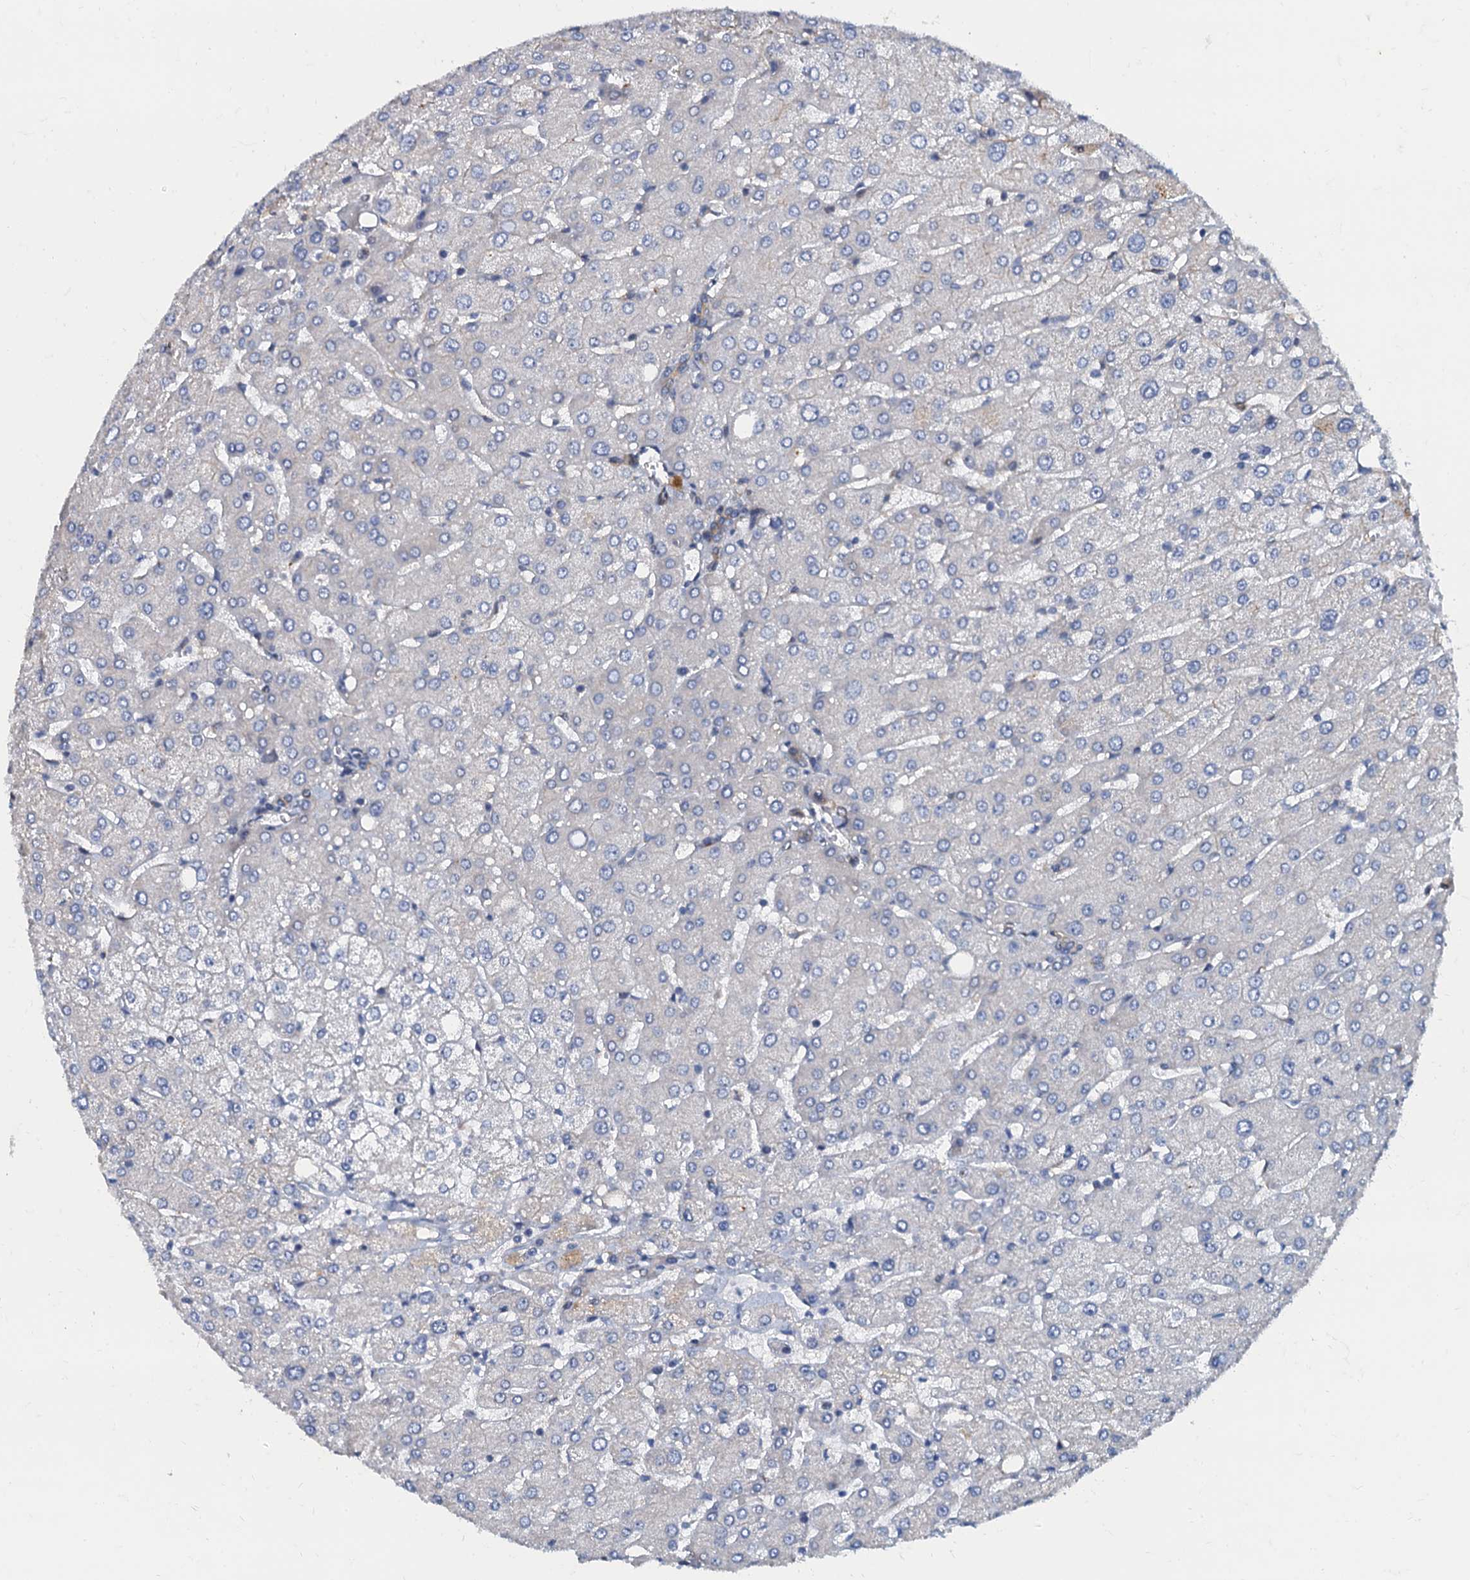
{"staining": {"intensity": "weak", "quantity": ">75%", "location": "cytoplasmic/membranous"}, "tissue": "liver", "cell_type": "Cholangiocytes", "image_type": "normal", "snomed": [{"axis": "morphology", "description": "Normal tissue, NOS"}, {"axis": "topography", "description": "Liver"}], "caption": "Protein analysis of benign liver reveals weak cytoplasmic/membranous positivity in about >75% of cholangiocytes.", "gene": "NGRN", "patient": {"sex": "male", "age": 55}}